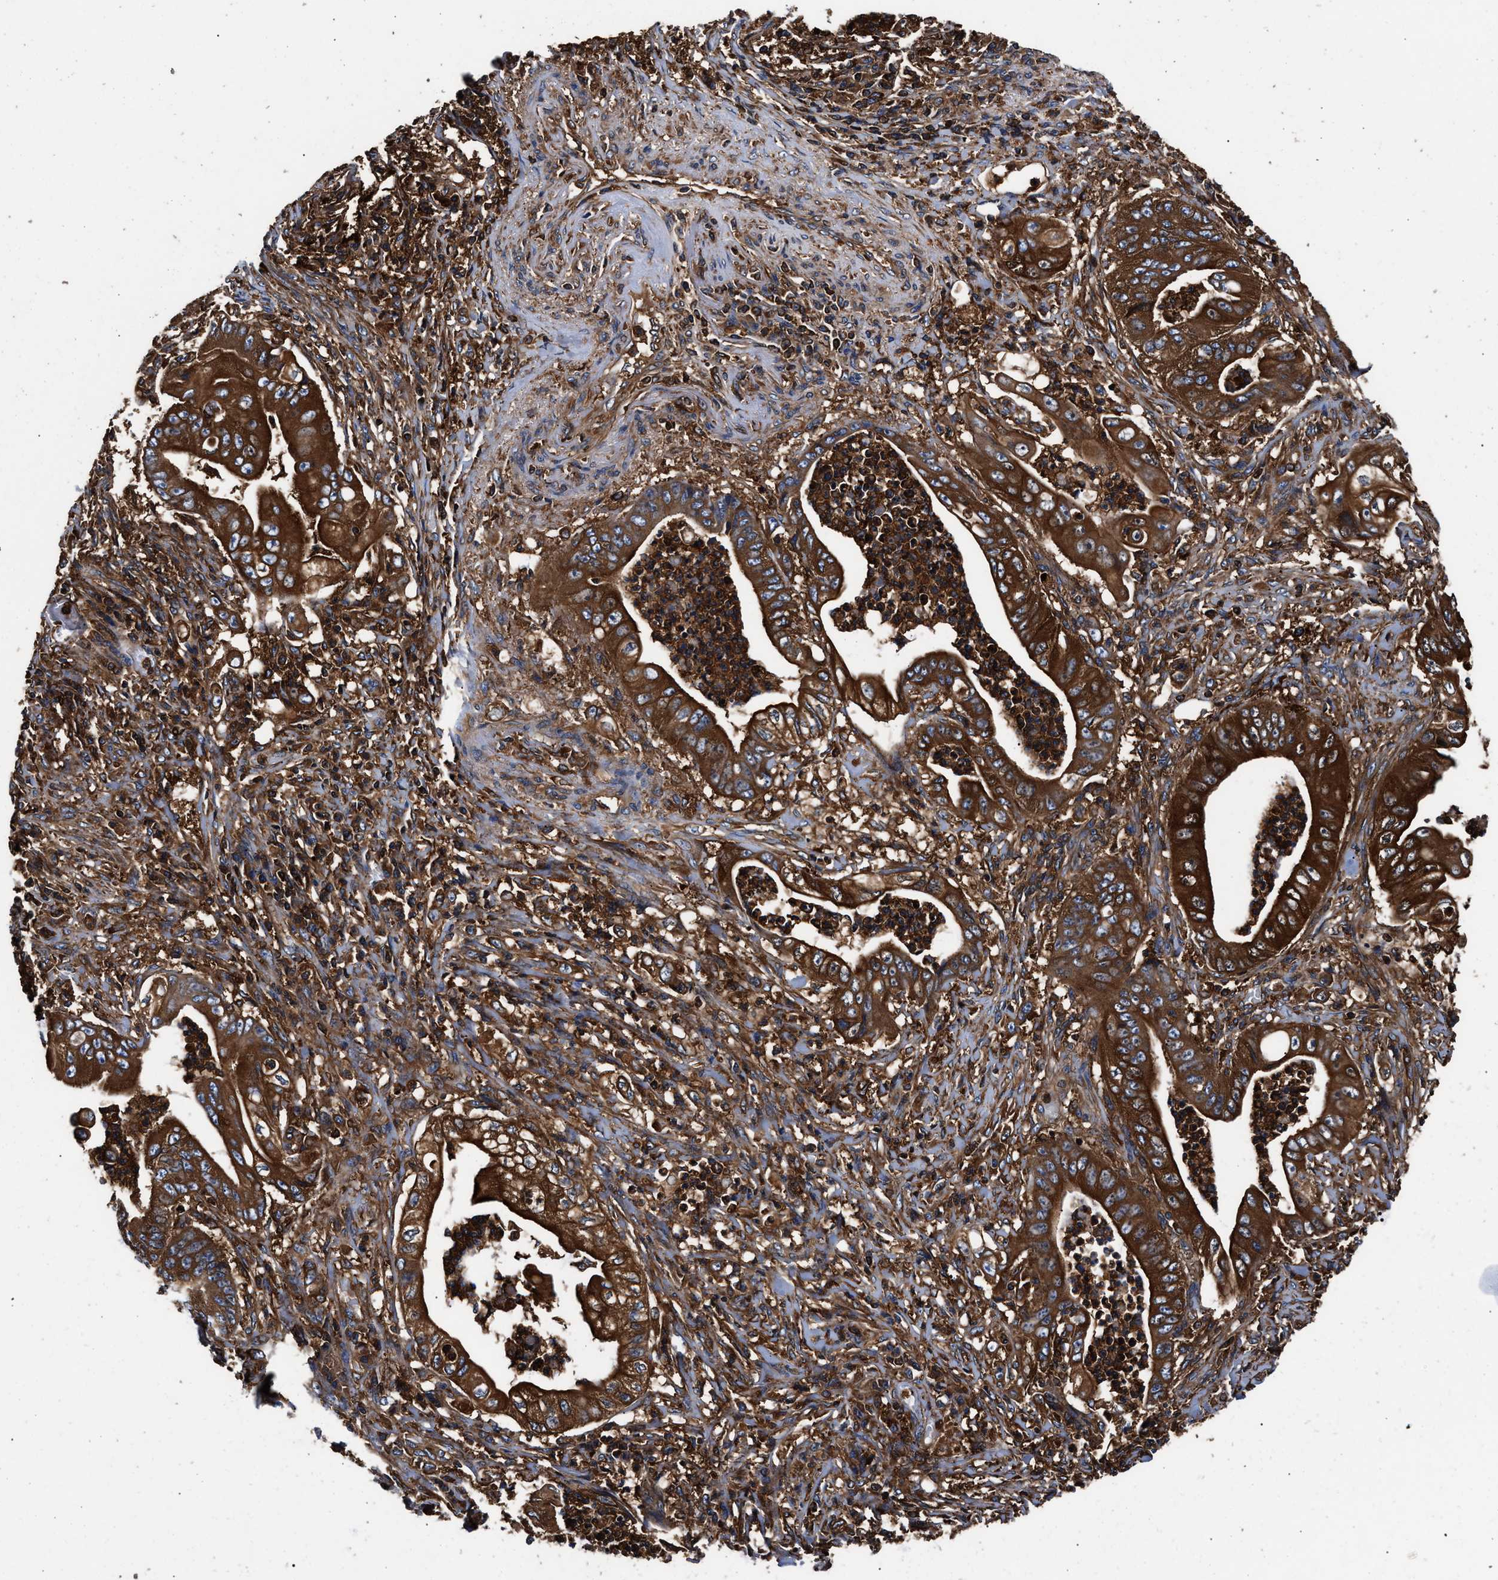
{"staining": {"intensity": "strong", "quantity": ">75%", "location": "cytoplasmic/membranous"}, "tissue": "stomach cancer", "cell_type": "Tumor cells", "image_type": "cancer", "snomed": [{"axis": "morphology", "description": "Adenocarcinoma, NOS"}, {"axis": "topography", "description": "Stomach"}], "caption": "Tumor cells display strong cytoplasmic/membranous expression in approximately >75% of cells in stomach adenocarcinoma. The staining was performed using DAB (3,3'-diaminobenzidine), with brown indicating positive protein expression. Nuclei are stained blue with hematoxylin.", "gene": "KYAT1", "patient": {"sex": "female", "age": 73}}